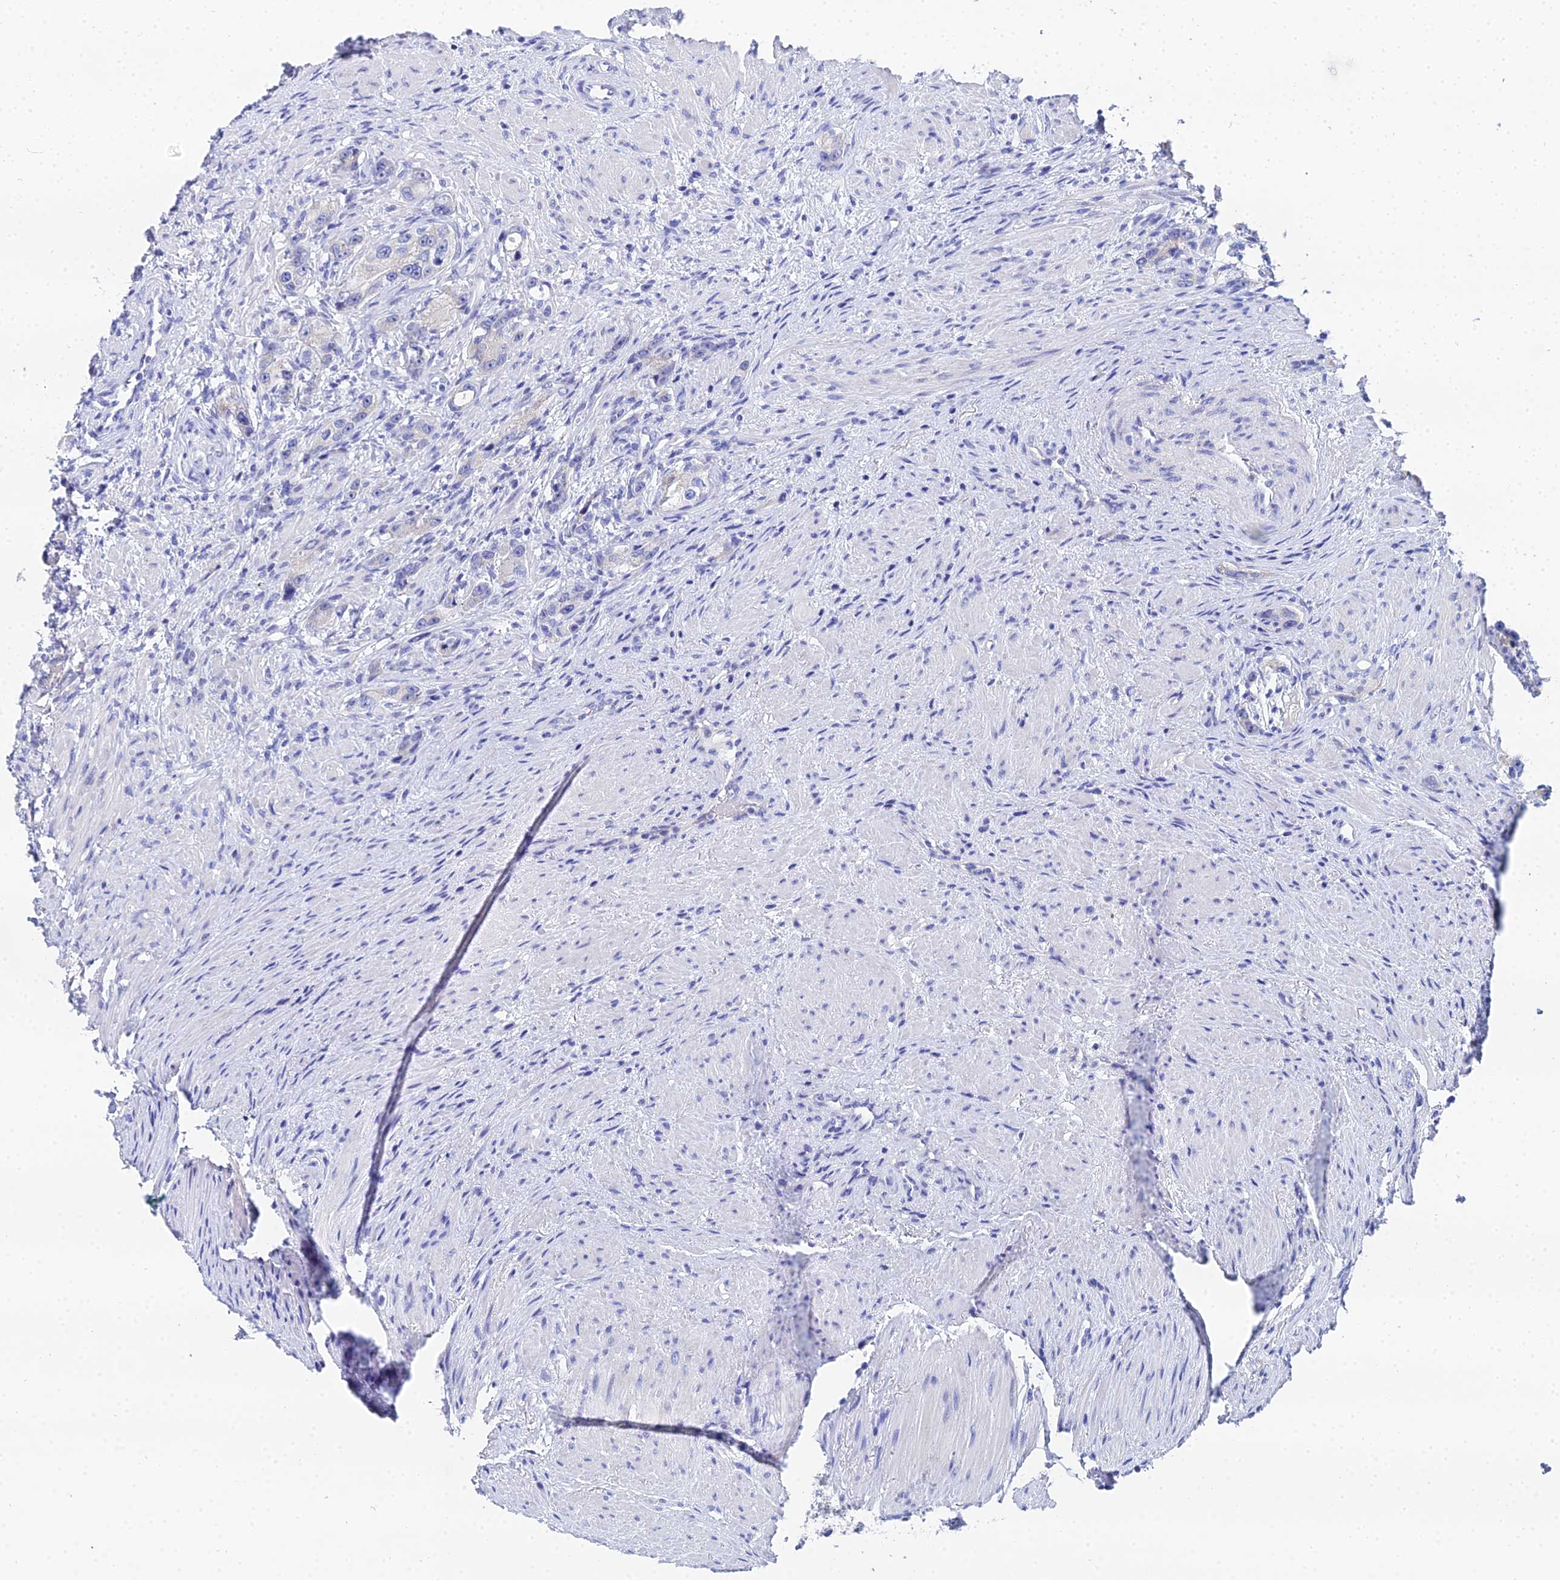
{"staining": {"intensity": "negative", "quantity": "none", "location": "none"}, "tissue": "prostate cancer", "cell_type": "Tumor cells", "image_type": "cancer", "snomed": [{"axis": "morphology", "description": "Adenocarcinoma, High grade"}, {"axis": "topography", "description": "Prostate"}], "caption": "A high-resolution histopathology image shows immunohistochemistry staining of prostate cancer, which displays no significant positivity in tumor cells.", "gene": "OCM", "patient": {"sex": "male", "age": 63}}